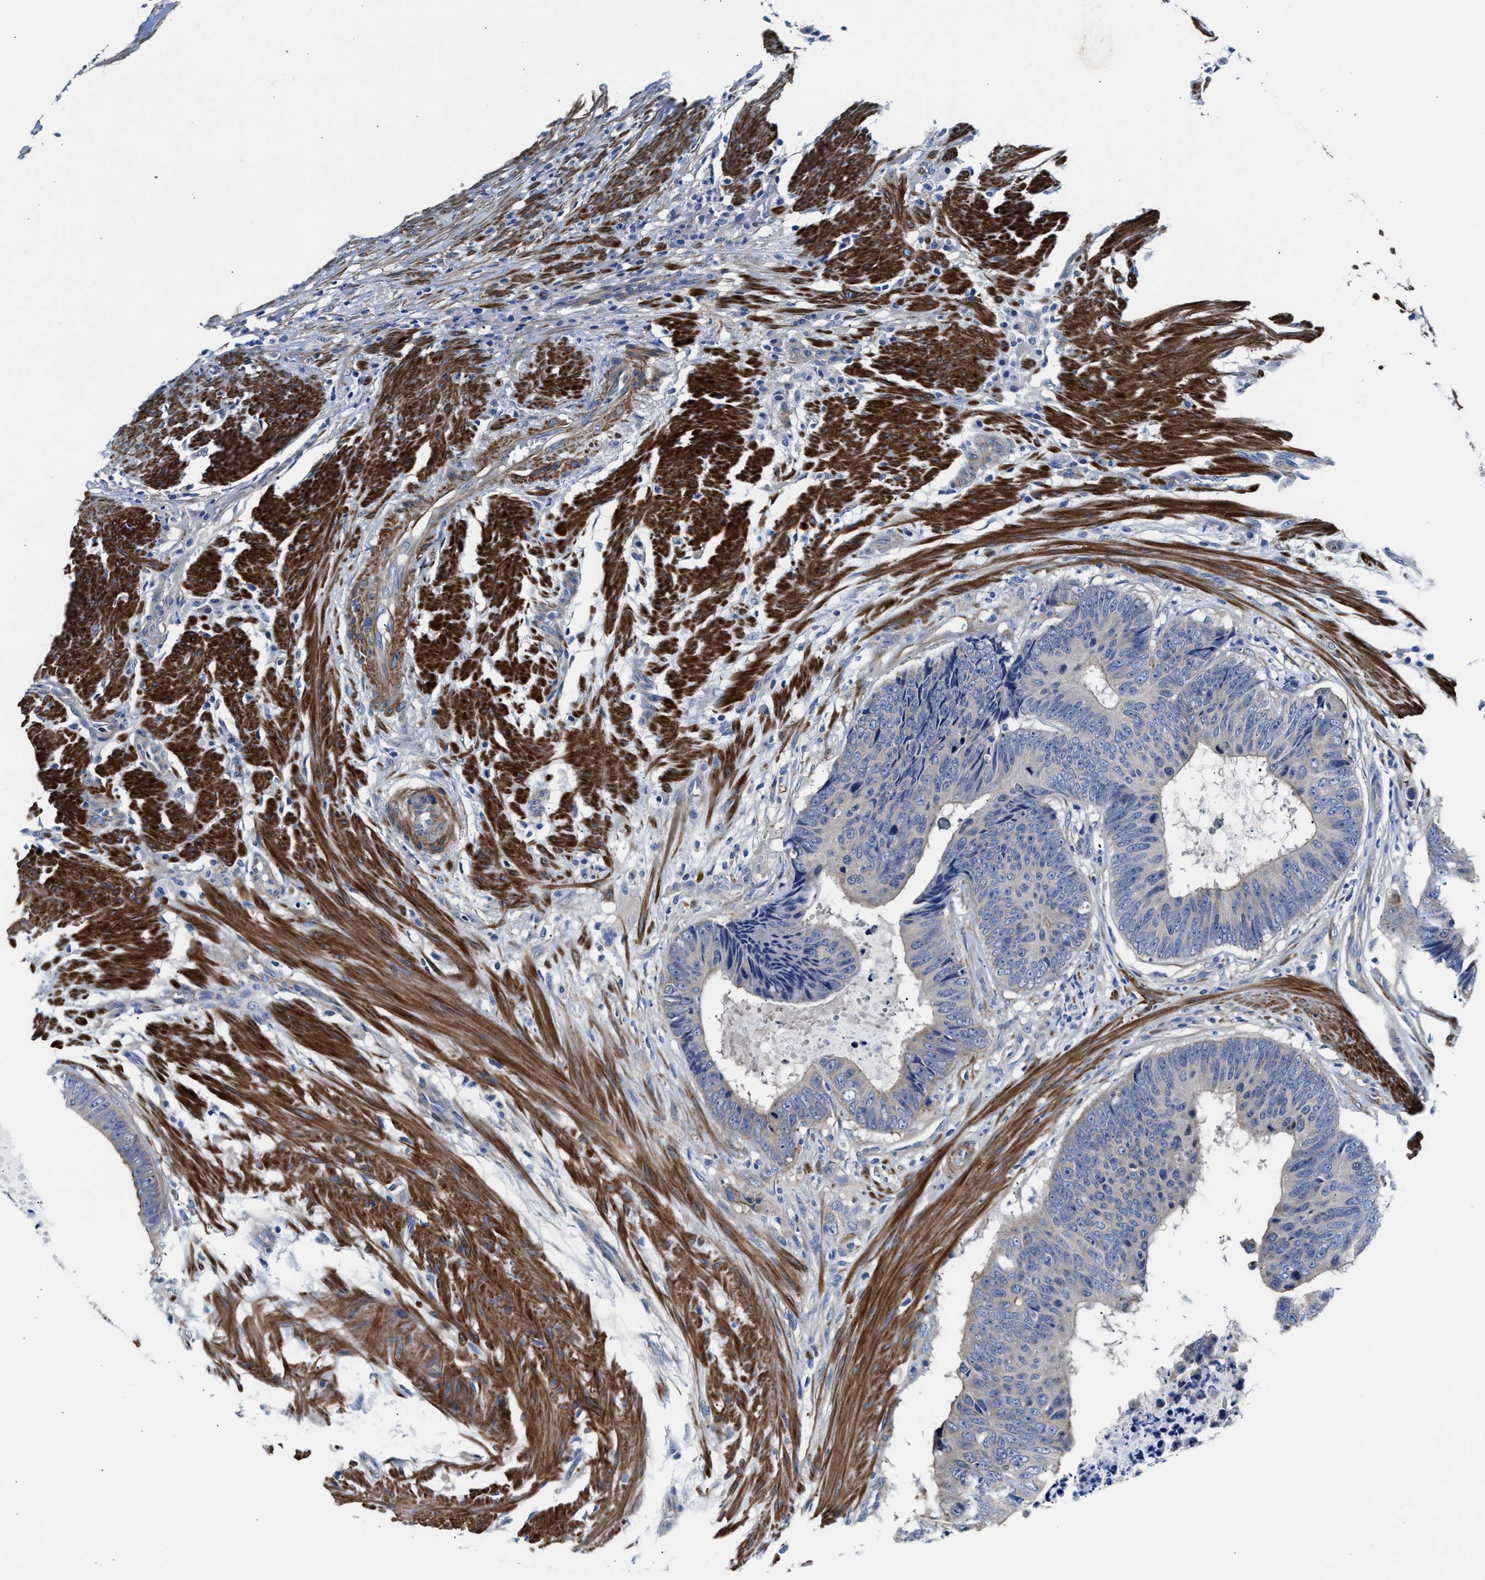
{"staining": {"intensity": "negative", "quantity": "none", "location": "none"}, "tissue": "colorectal cancer", "cell_type": "Tumor cells", "image_type": "cancer", "snomed": [{"axis": "morphology", "description": "Adenocarcinoma, NOS"}, {"axis": "topography", "description": "Colon"}], "caption": "IHC of colorectal cancer (adenocarcinoma) shows no expression in tumor cells.", "gene": "PARG", "patient": {"sex": "male", "age": 56}}